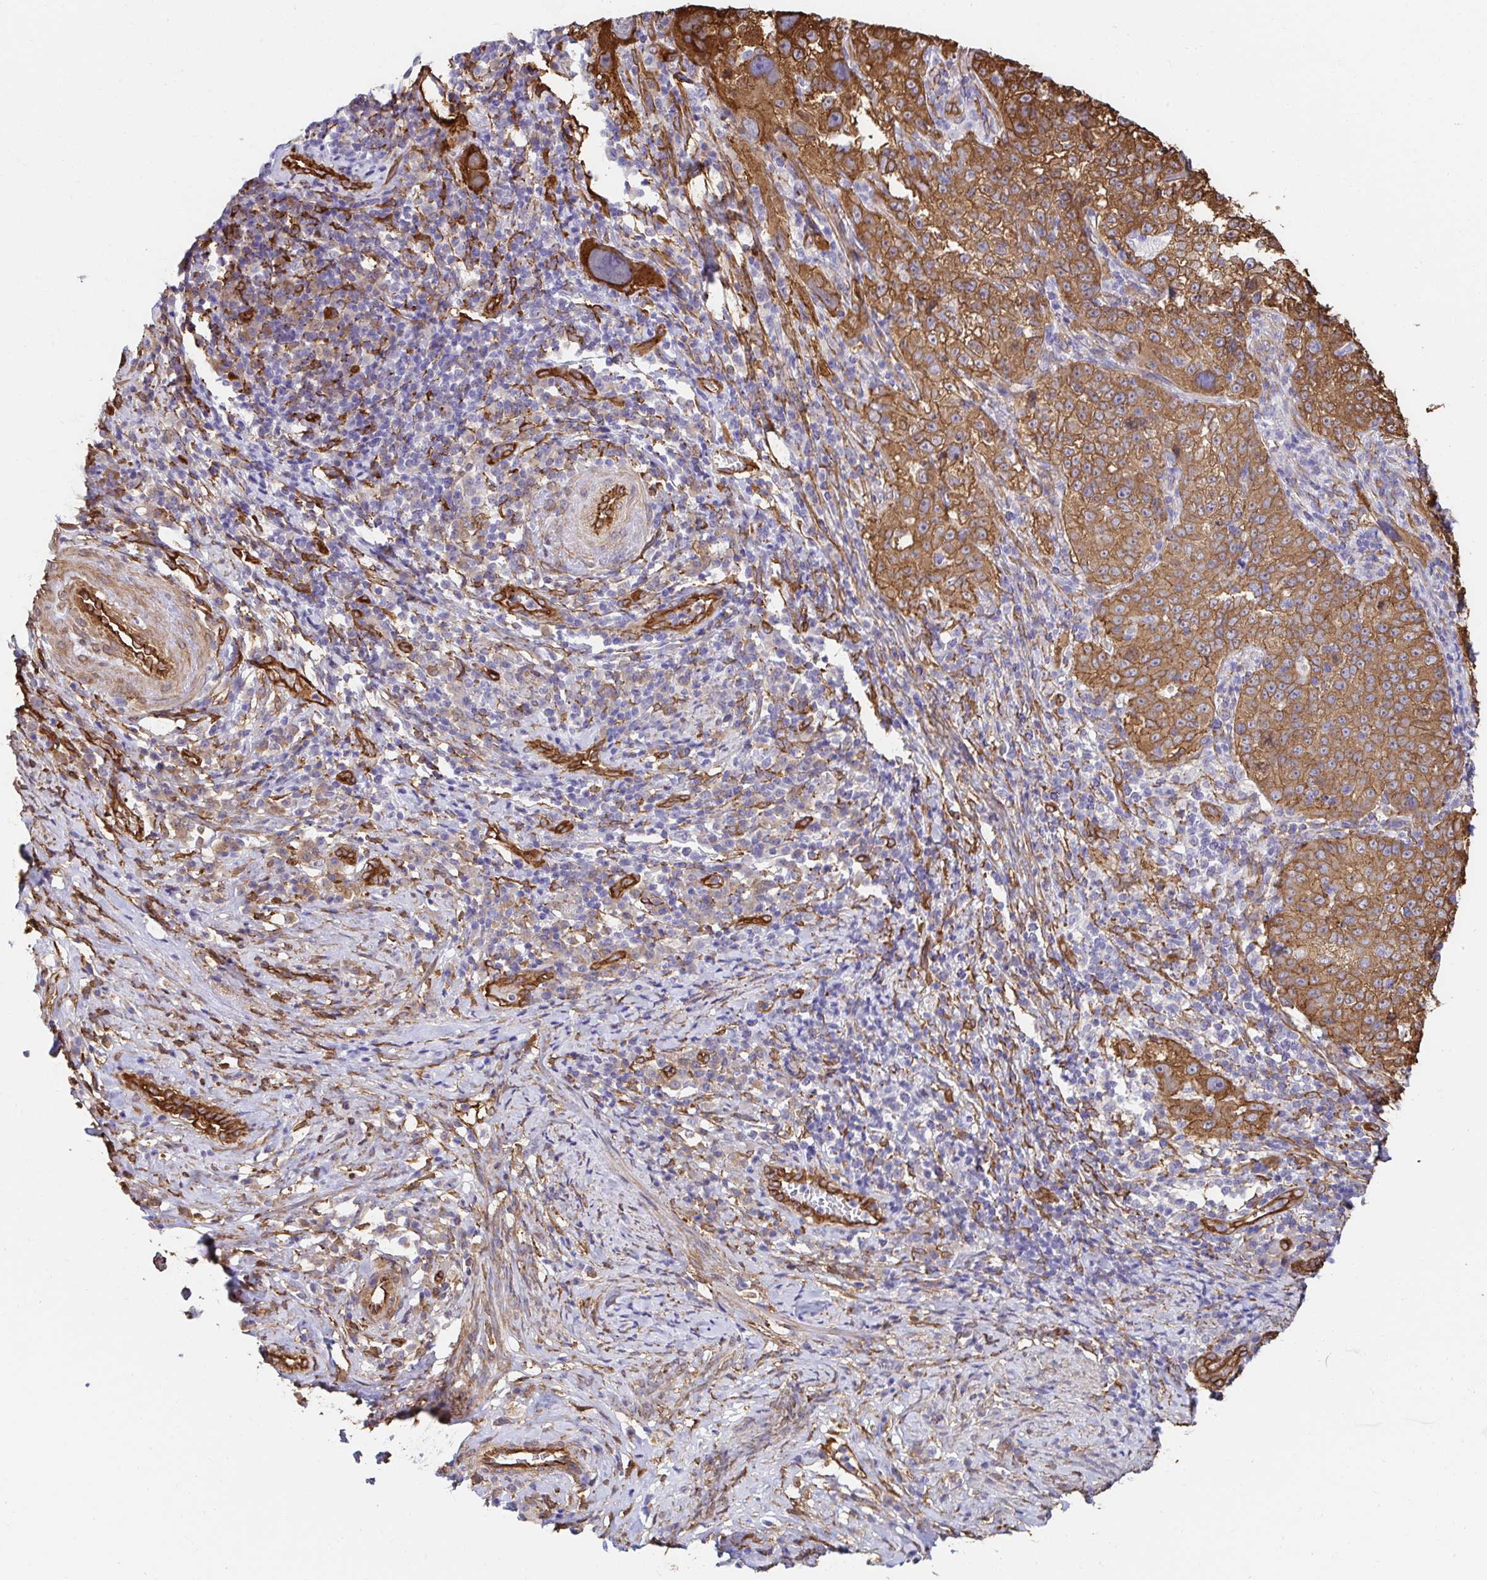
{"staining": {"intensity": "moderate", "quantity": ">75%", "location": "cytoplasmic/membranous"}, "tissue": "cervical cancer", "cell_type": "Tumor cells", "image_type": "cancer", "snomed": [{"axis": "morphology", "description": "Squamous cell carcinoma, NOS"}, {"axis": "topography", "description": "Cervix"}], "caption": "Protein analysis of cervical cancer (squamous cell carcinoma) tissue shows moderate cytoplasmic/membranous staining in about >75% of tumor cells.", "gene": "CTTN", "patient": {"sex": "female", "age": 75}}